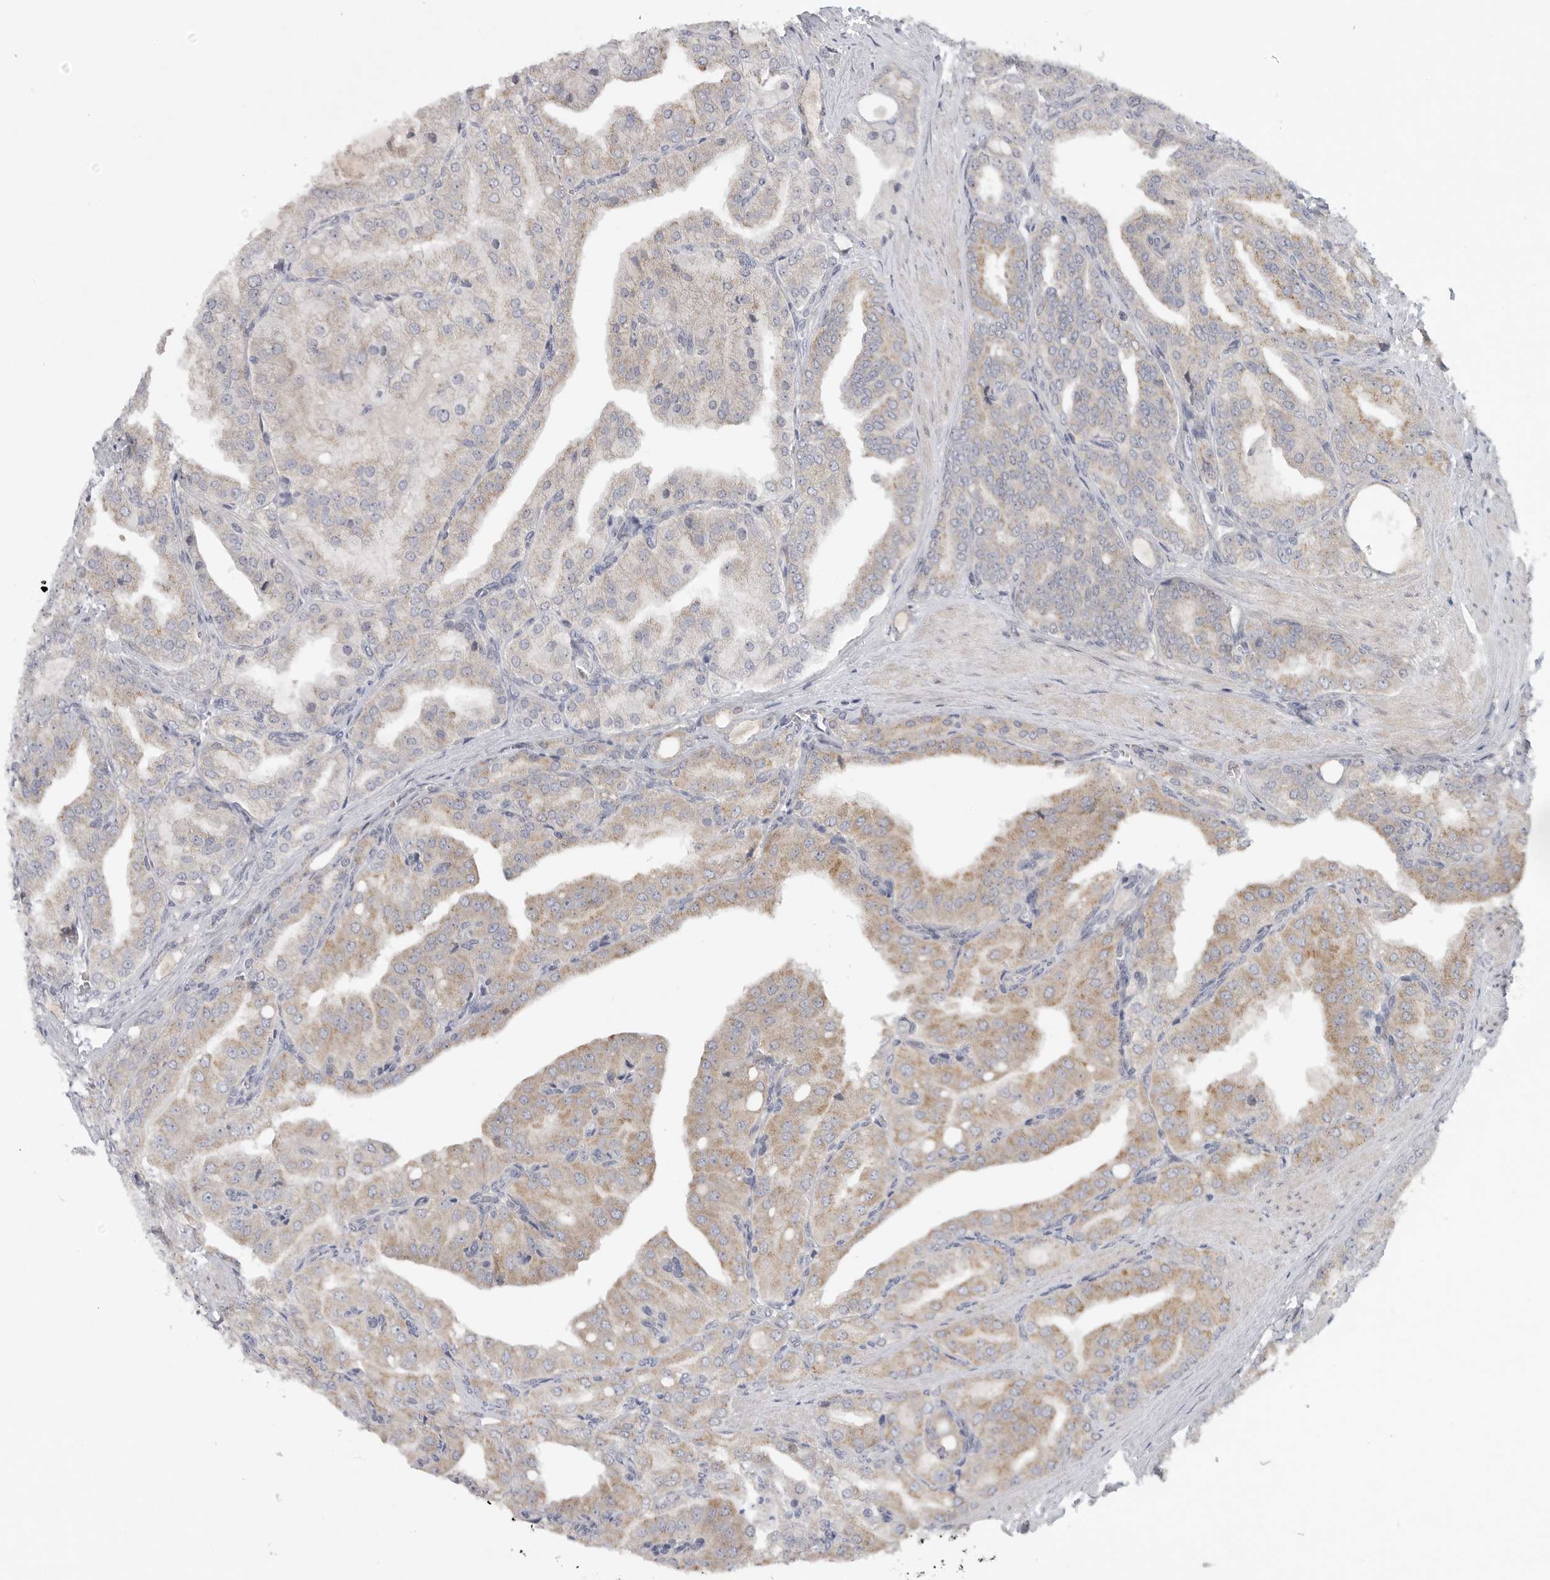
{"staining": {"intensity": "weak", "quantity": "25%-75%", "location": "cytoplasmic/membranous"}, "tissue": "prostate cancer", "cell_type": "Tumor cells", "image_type": "cancer", "snomed": [{"axis": "morphology", "description": "Adenocarcinoma, High grade"}, {"axis": "topography", "description": "Prostate"}], "caption": "A photomicrograph of prostate cancer (adenocarcinoma (high-grade)) stained for a protein exhibits weak cytoplasmic/membranous brown staining in tumor cells.", "gene": "FBXO43", "patient": {"sex": "male", "age": 50}}